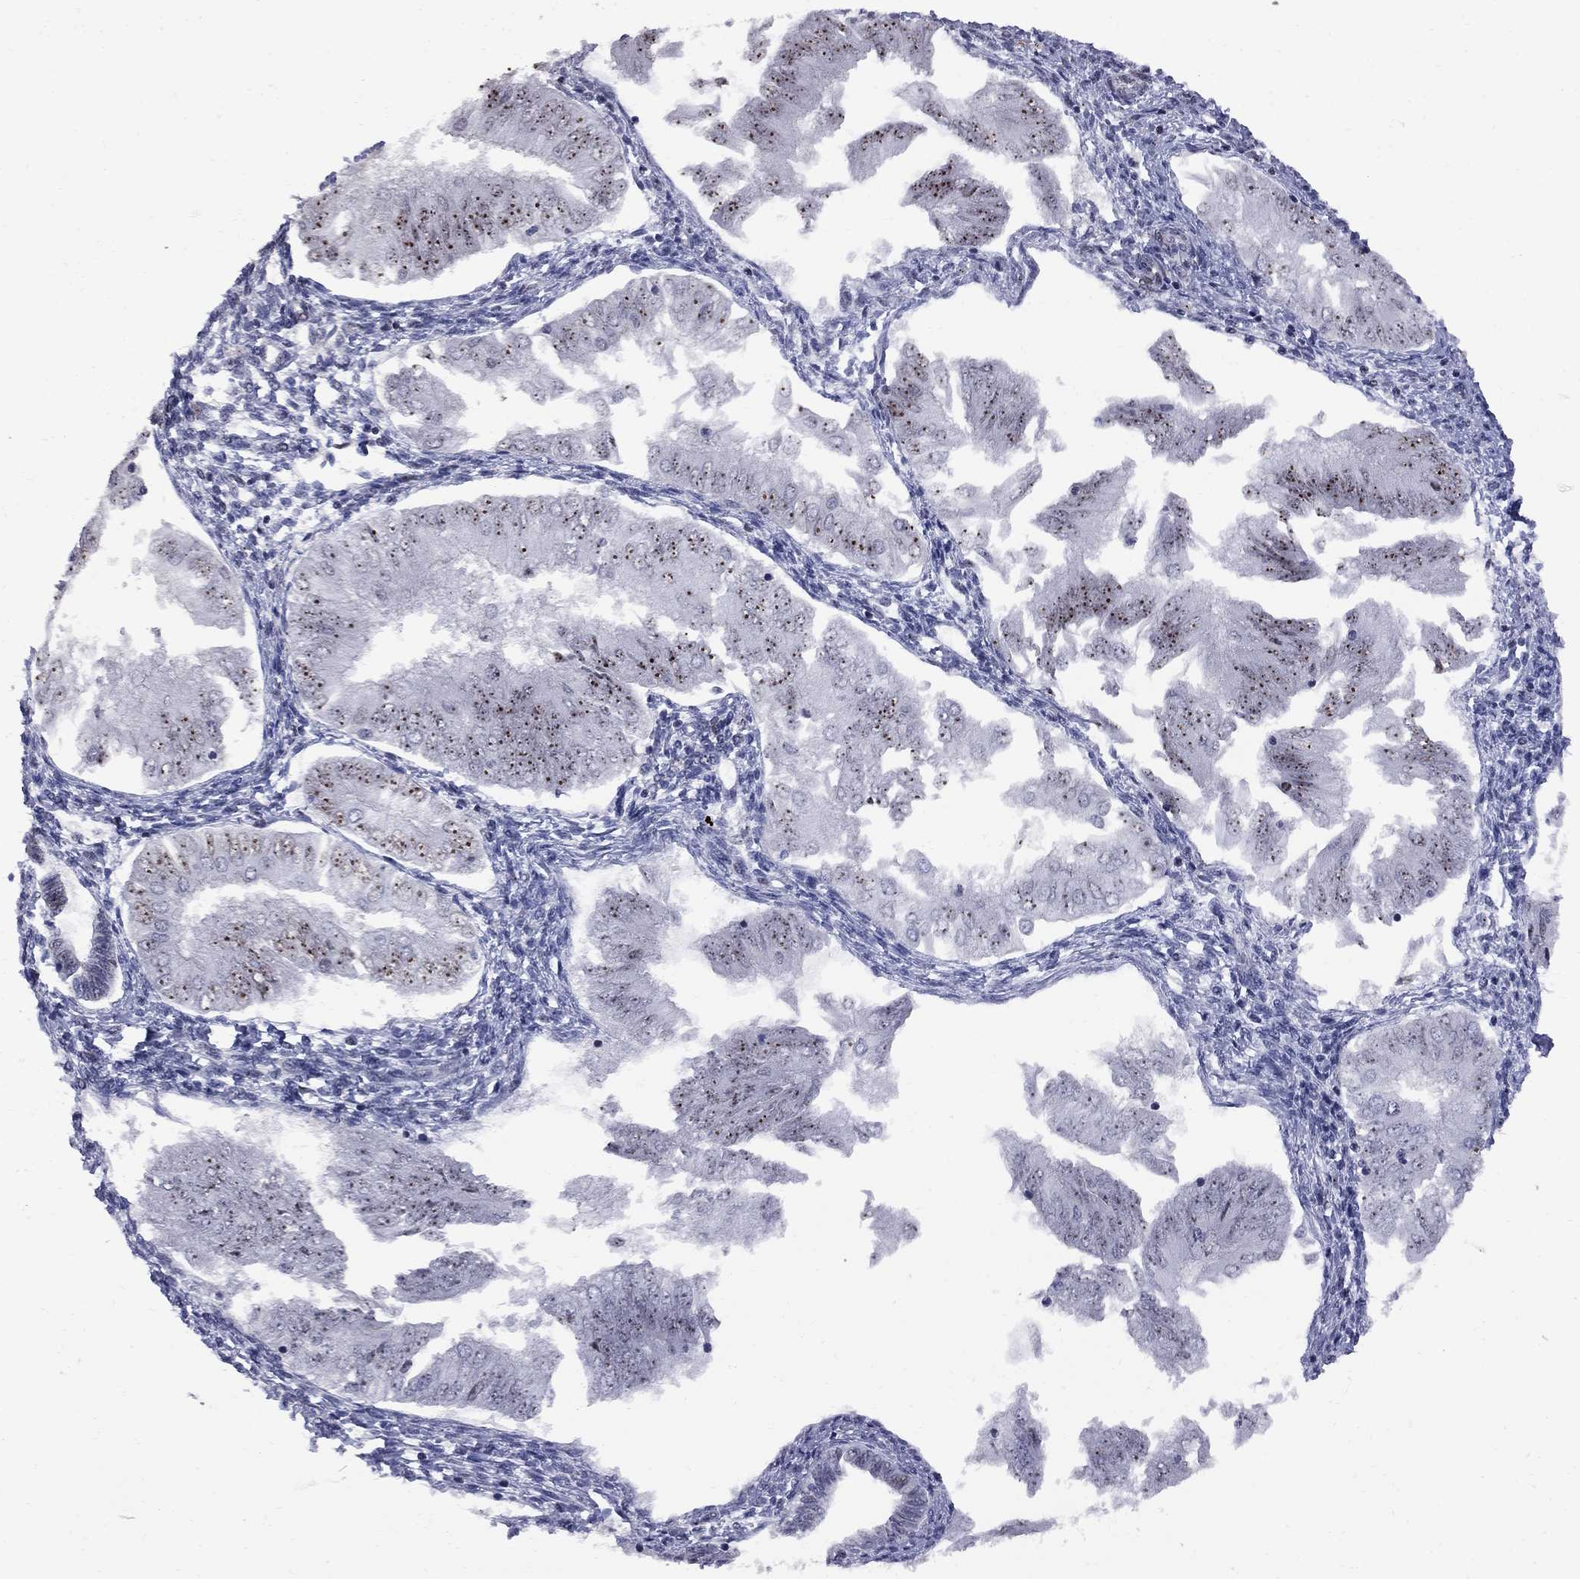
{"staining": {"intensity": "strong", "quantity": "25%-75%", "location": "nuclear"}, "tissue": "endometrial cancer", "cell_type": "Tumor cells", "image_type": "cancer", "snomed": [{"axis": "morphology", "description": "Adenocarcinoma, NOS"}, {"axis": "topography", "description": "Endometrium"}], "caption": "Protein expression analysis of human endometrial cancer (adenocarcinoma) reveals strong nuclear staining in about 25%-75% of tumor cells. The protein is stained brown, and the nuclei are stained in blue (DAB (3,3'-diaminobenzidine) IHC with brightfield microscopy, high magnification).", "gene": "DHX33", "patient": {"sex": "female", "age": 53}}